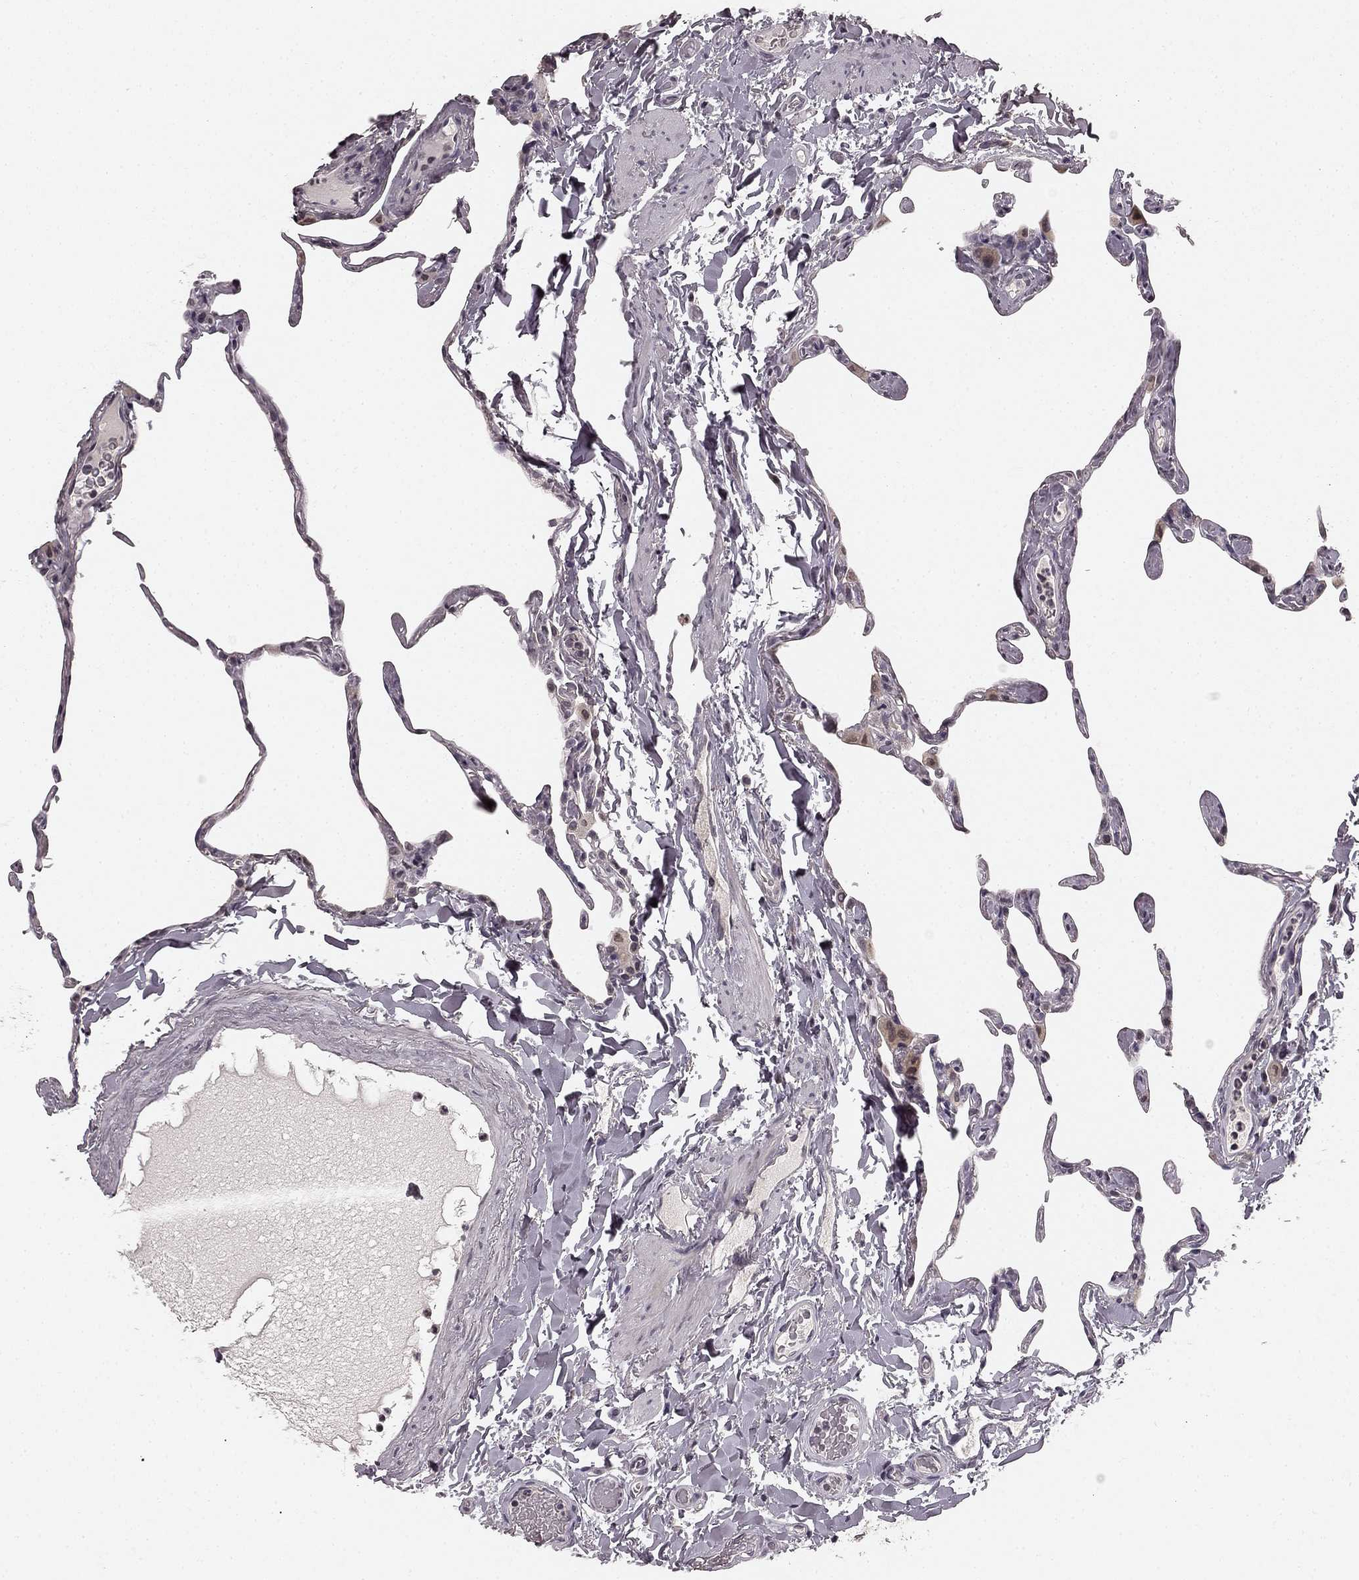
{"staining": {"intensity": "negative", "quantity": "none", "location": "none"}, "tissue": "lung", "cell_type": "Alveolar cells", "image_type": "normal", "snomed": [{"axis": "morphology", "description": "Normal tissue, NOS"}, {"axis": "topography", "description": "Lung"}], "caption": "An immunohistochemistry (IHC) image of unremarkable lung is shown. There is no staining in alveolar cells of lung.", "gene": "HCN4", "patient": {"sex": "male", "age": 65}}